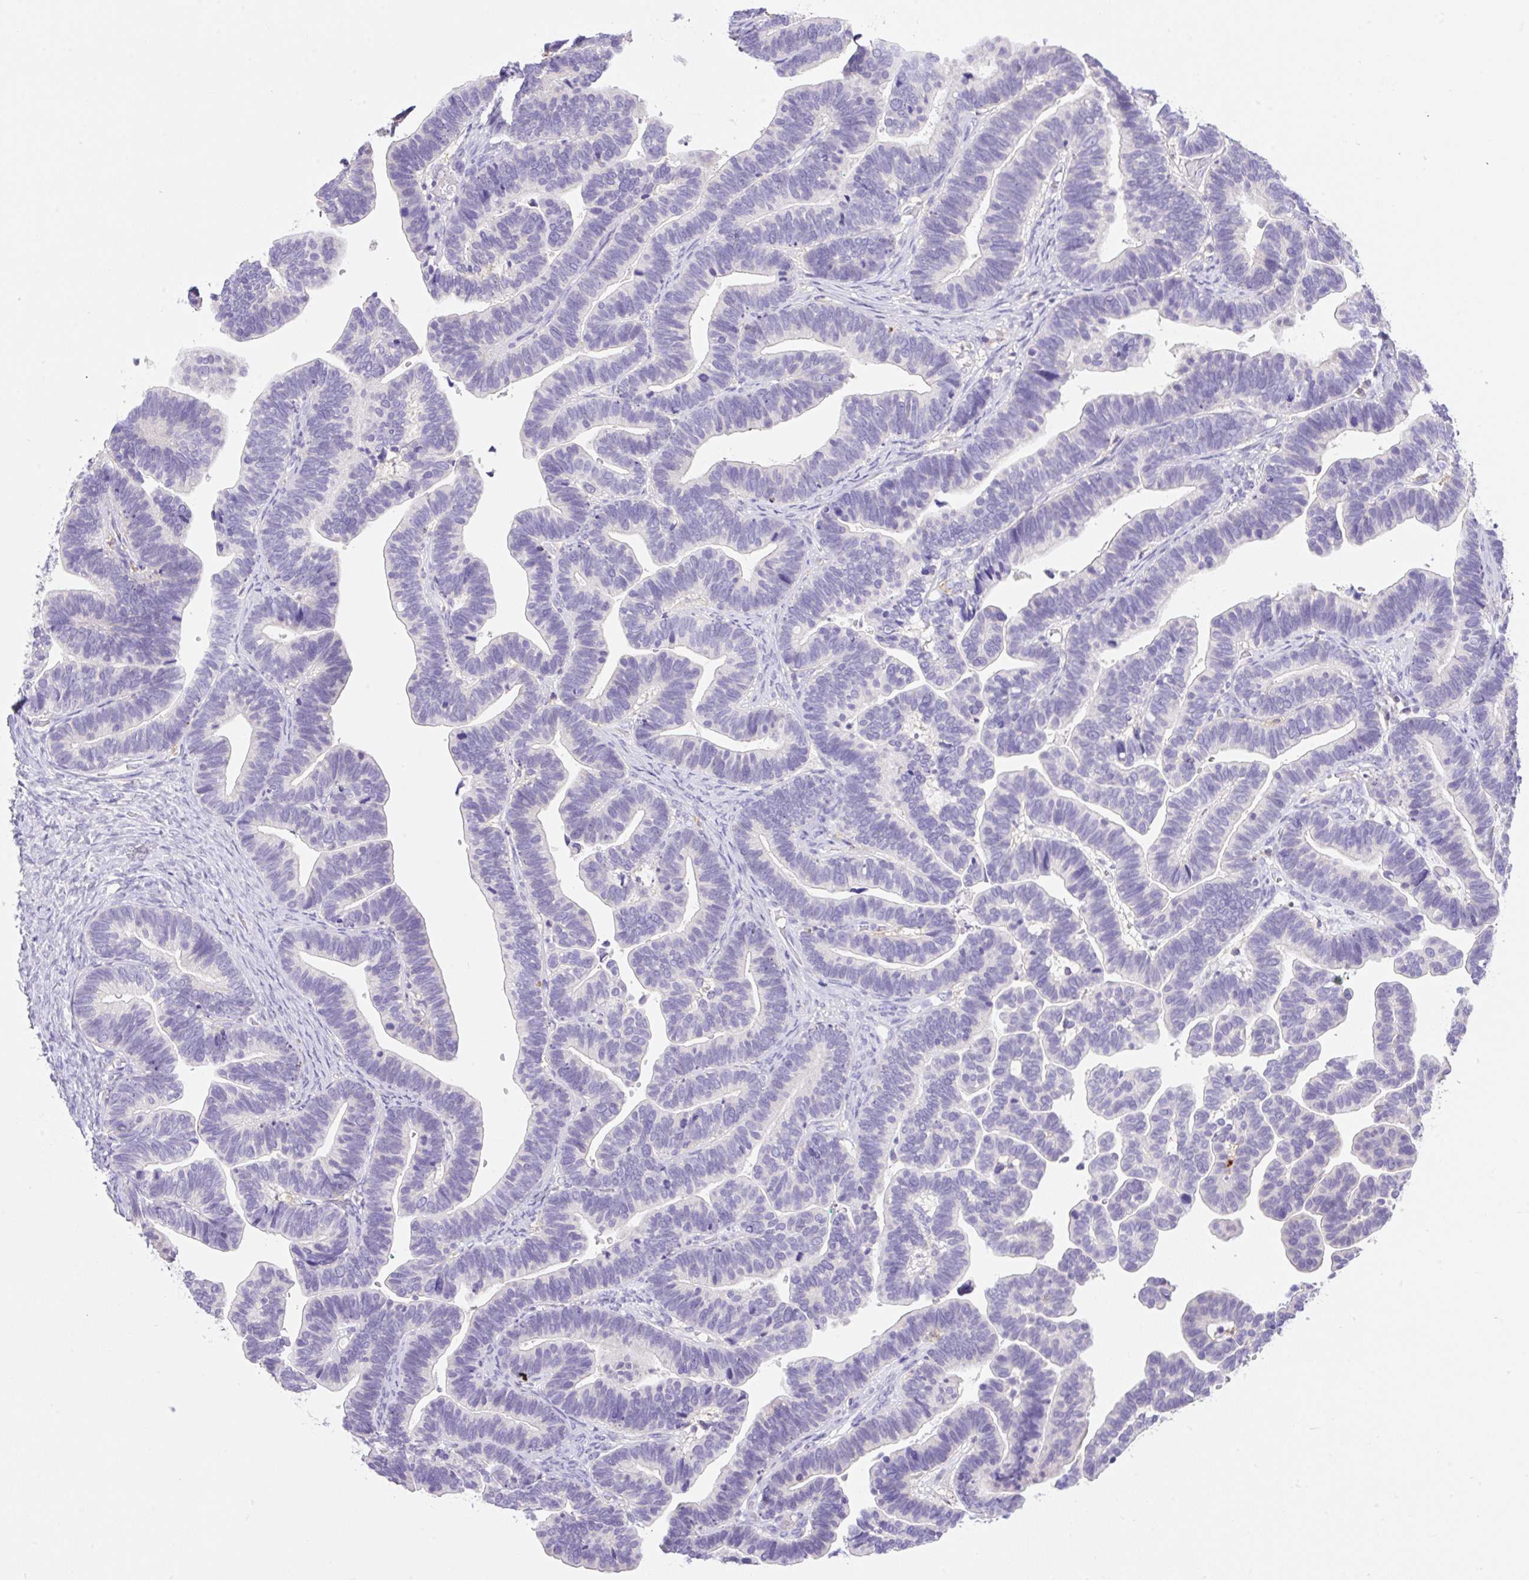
{"staining": {"intensity": "negative", "quantity": "none", "location": "none"}, "tissue": "ovarian cancer", "cell_type": "Tumor cells", "image_type": "cancer", "snomed": [{"axis": "morphology", "description": "Cystadenocarcinoma, serous, NOS"}, {"axis": "topography", "description": "Ovary"}], "caption": "Human ovarian cancer stained for a protein using IHC shows no staining in tumor cells.", "gene": "TDRD15", "patient": {"sex": "female", "age": 56}}